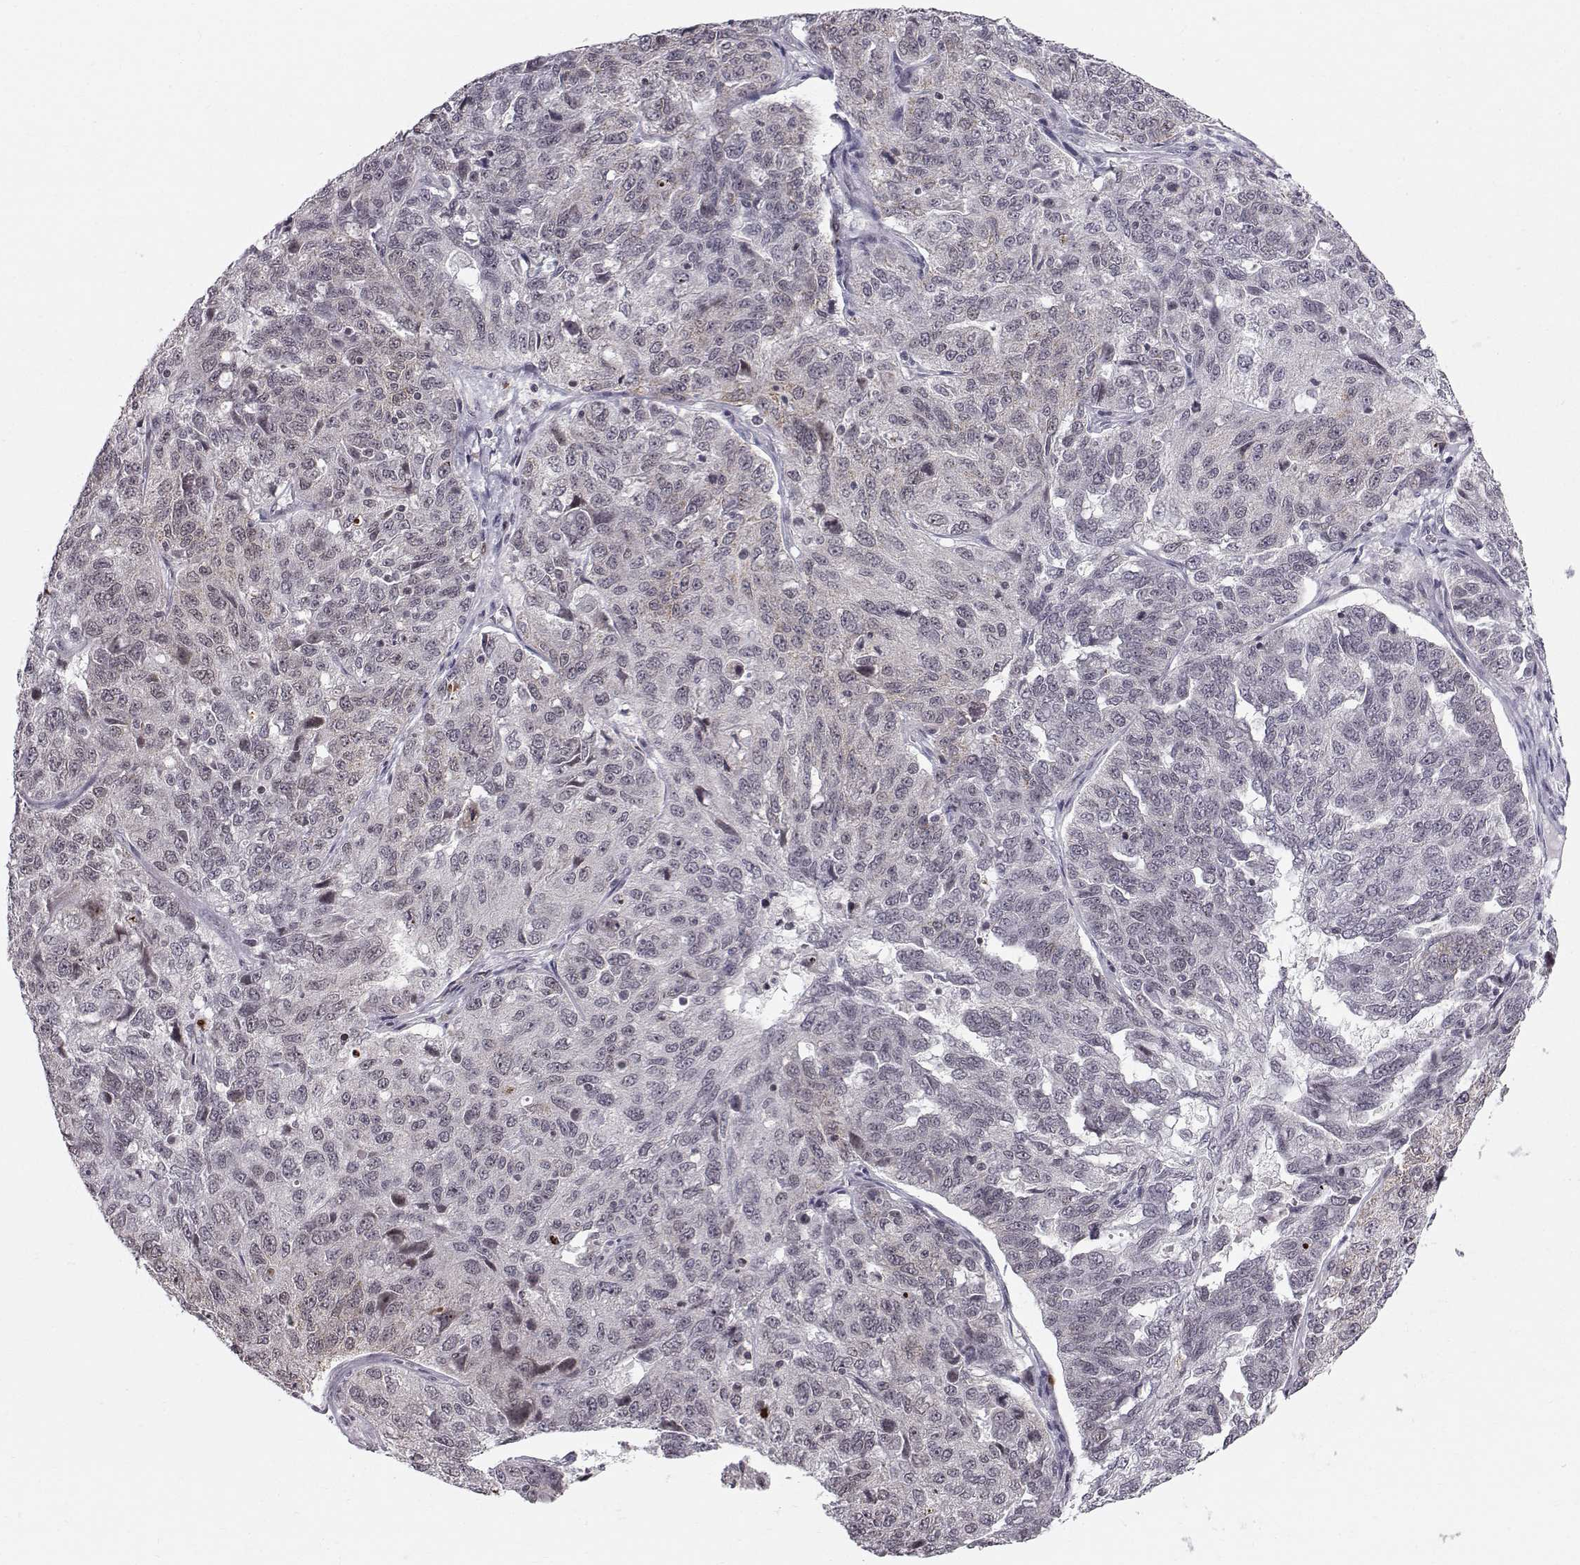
{"staining": {"intensity": "negative", "quantity": "none", "location": "none"}, "tissue": "ovarian cancer", "cell_type": "Tumor cells", "image_type": "cancer", "snomed": [{"axis": "morphology", "description": "Cystadenocarcinoma, serous, NOS"}, {"axis": "topography", "description": "Ovary"}], "caption": "Ovarian cancer was stained to show a protein in brown. There is no significant staining in tumor cells.", "gene": "MARCHF4", "patient": {"sex": "female", "age": 71}}